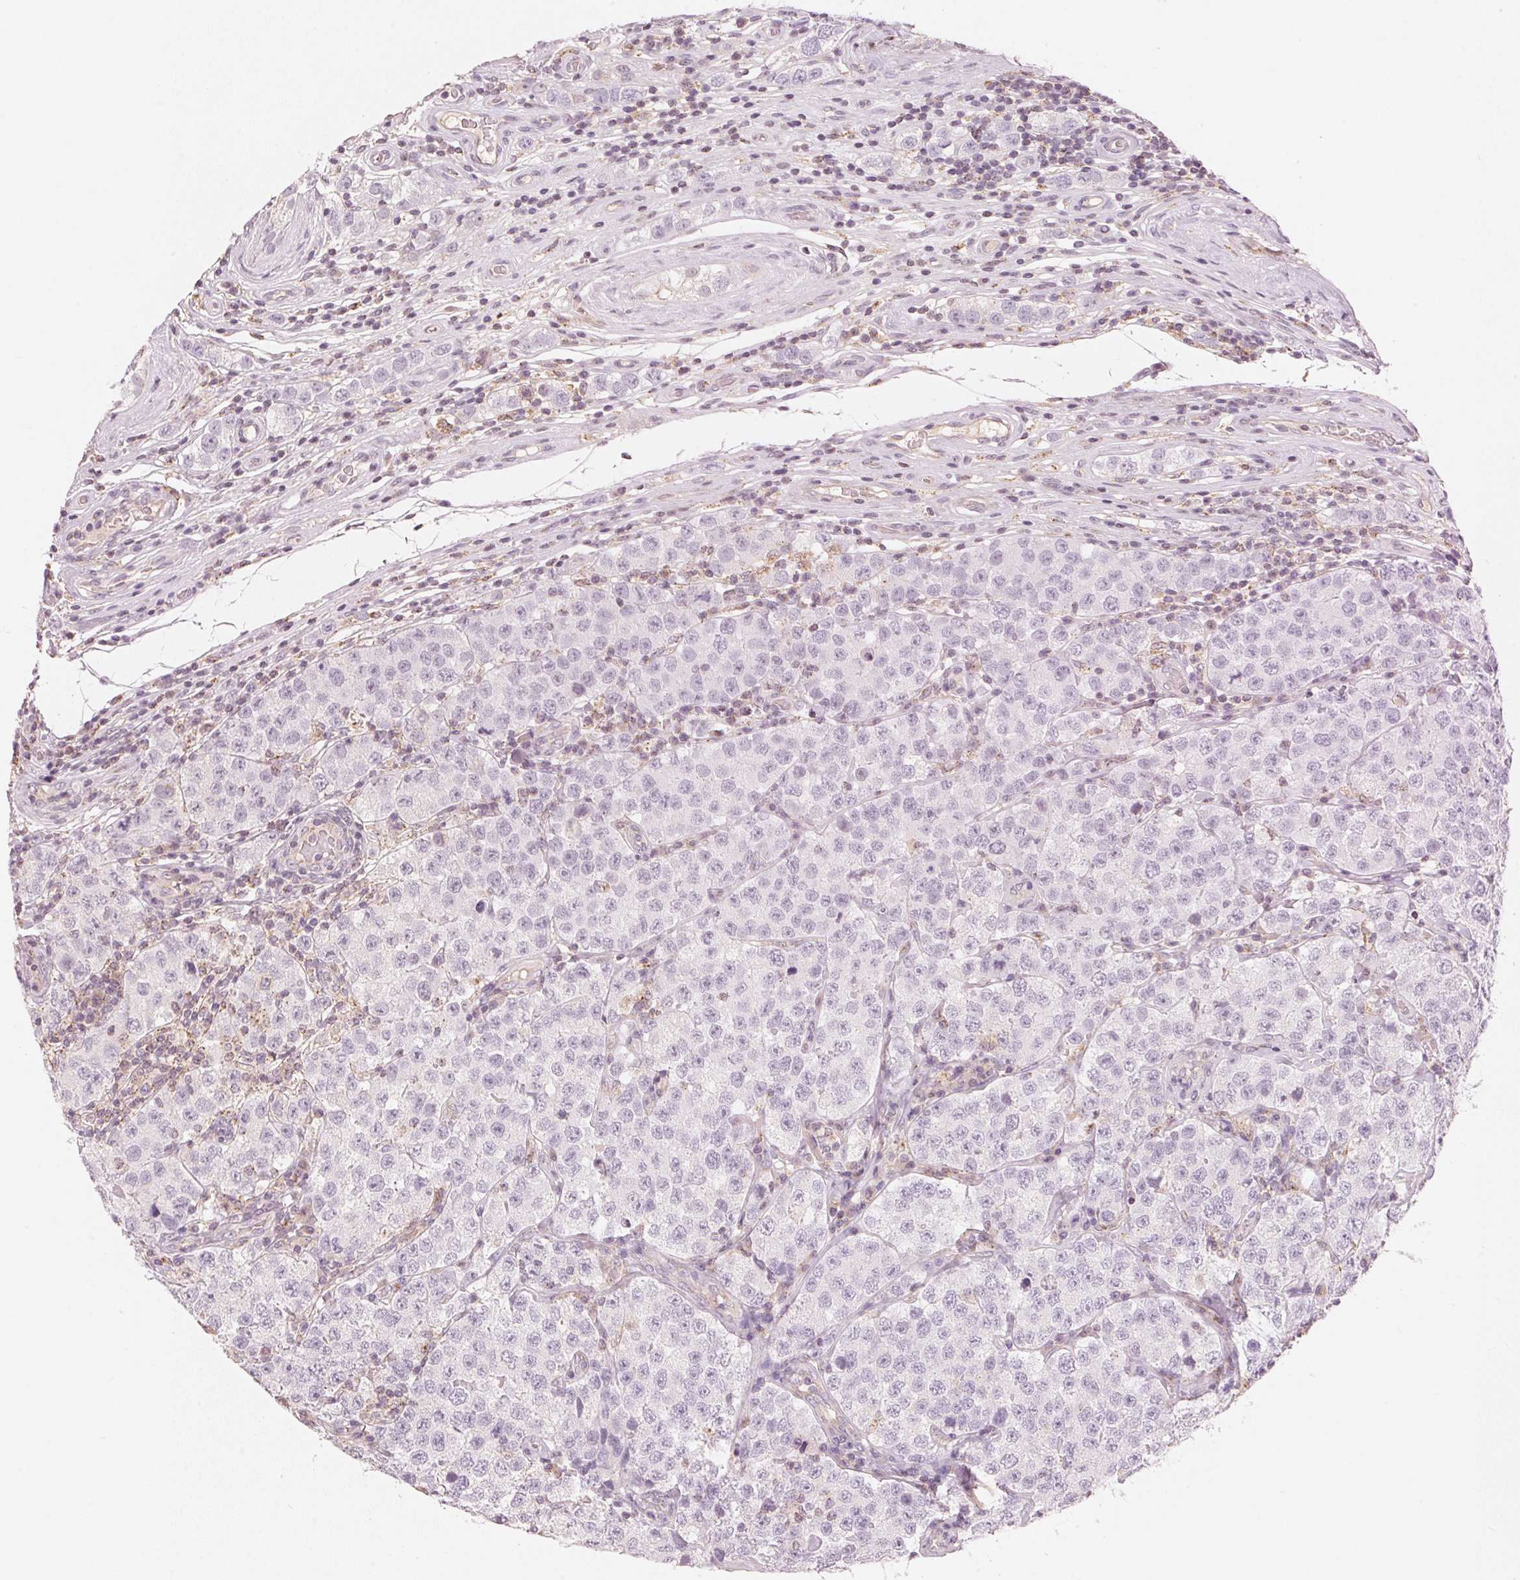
{"staining": {"intensity": "negative", "quantity": "none", "location": "none"}, "tissue": "testis cancer", "cell_type": "Tumor cells", "image_type": "cancer", "snomed": [{"axis": "morphology", "description": "Seminoma, NOS"}, {"axis": "topography", "description": "Testis"}], "caption": "Human seminoma (testis) stained for a protein using IHC exhibits no expression in tumor cells.", "gene": "HOXB13", "patient": {"sex": "male", "age": 34}}